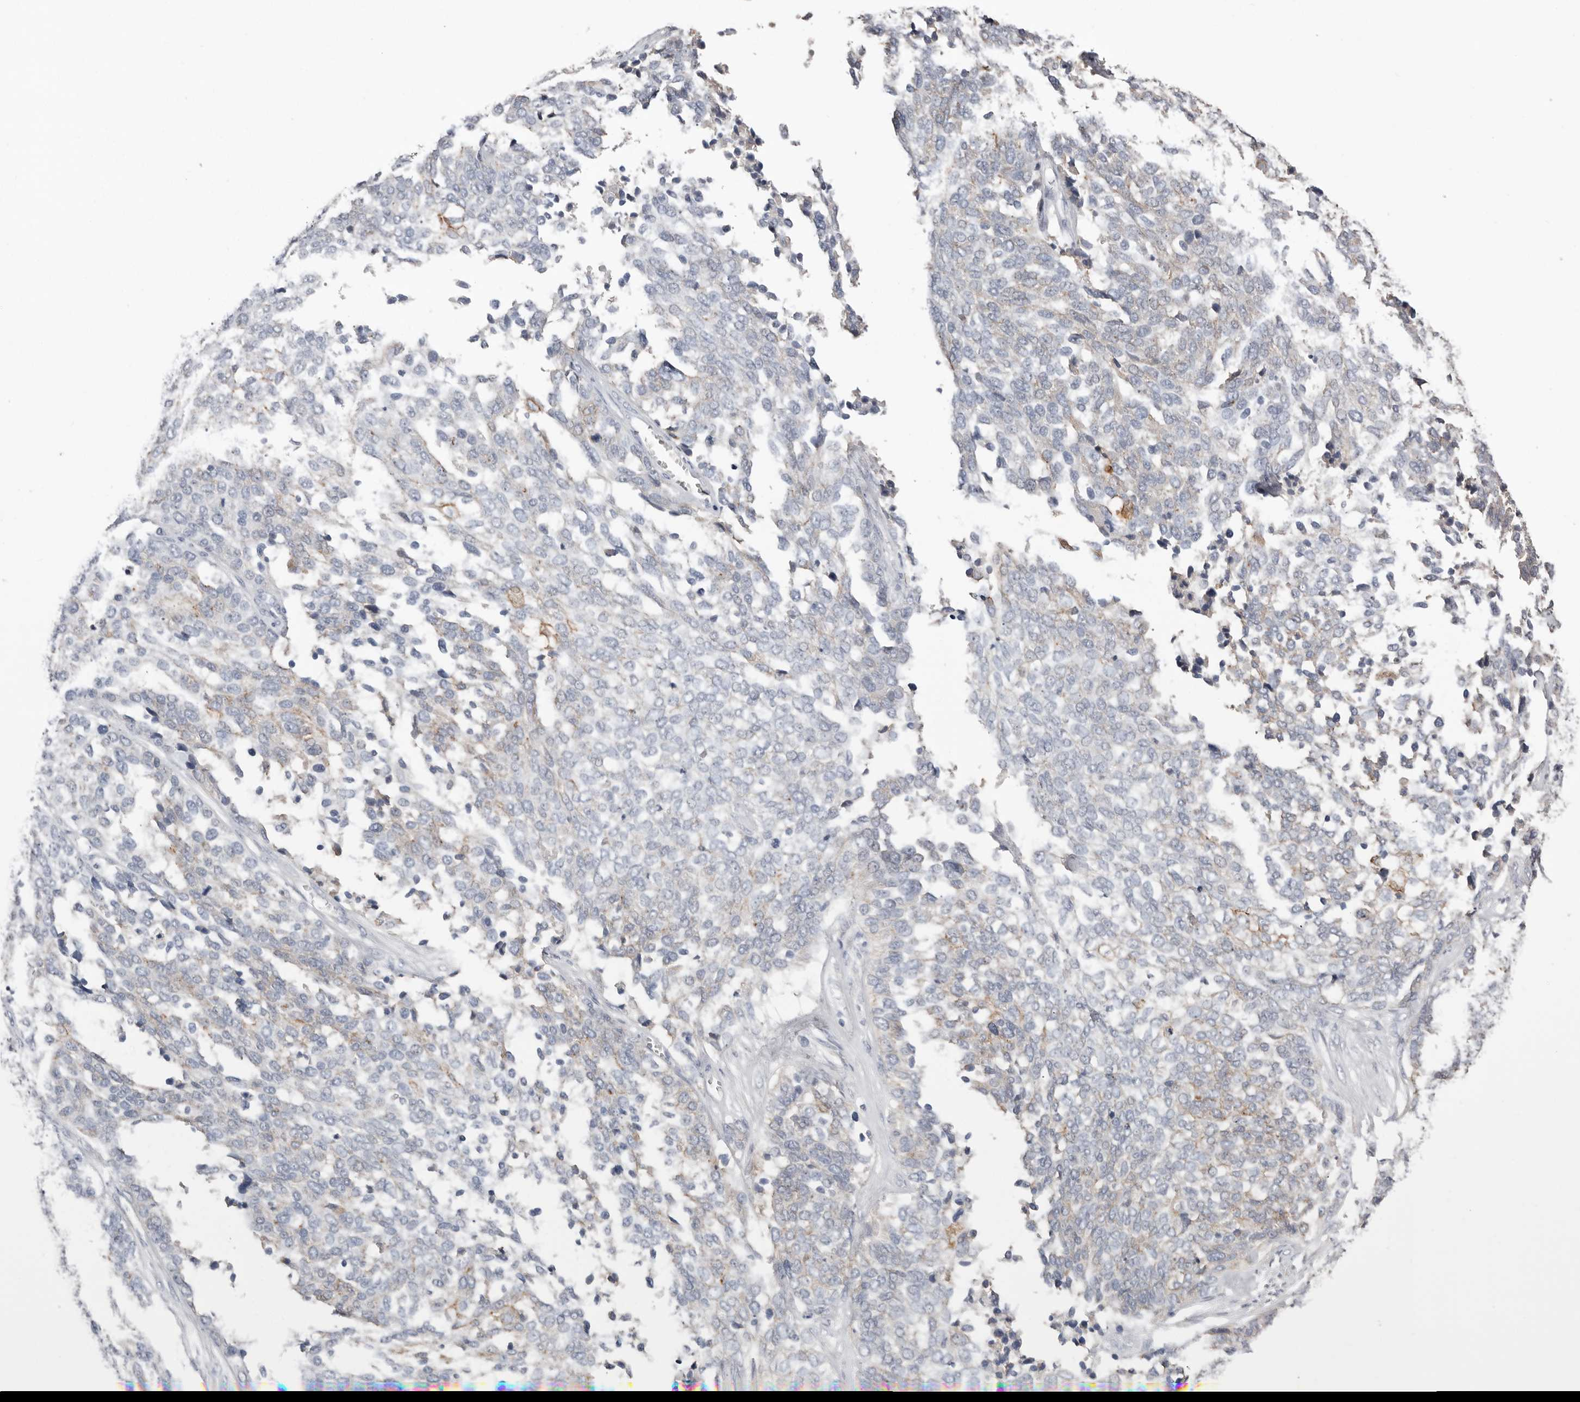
{"staining": {"intensity": "weak", "quantity": "25%-75%", "location": "cytoplasmic/membranous"}, "tissue": "ovarian cancer", "cell_type": "Tumor cells", "image_type": "cancer", "snomed": [{"axis": "morphology", "description": "Cystadenocarcinoma, serous, NOS"}, {"axis": "topography", "description": "Ovary"}], "caption": "Serous cystadenocarcinoma (ovarian) tissue displays weak cytoplasmic/membranous staining in about 25%-75% of tumor cells, visualized by immunohistochemistry.", "gene": "S100A14", "patient": {"sex": "female", "age": 44}}